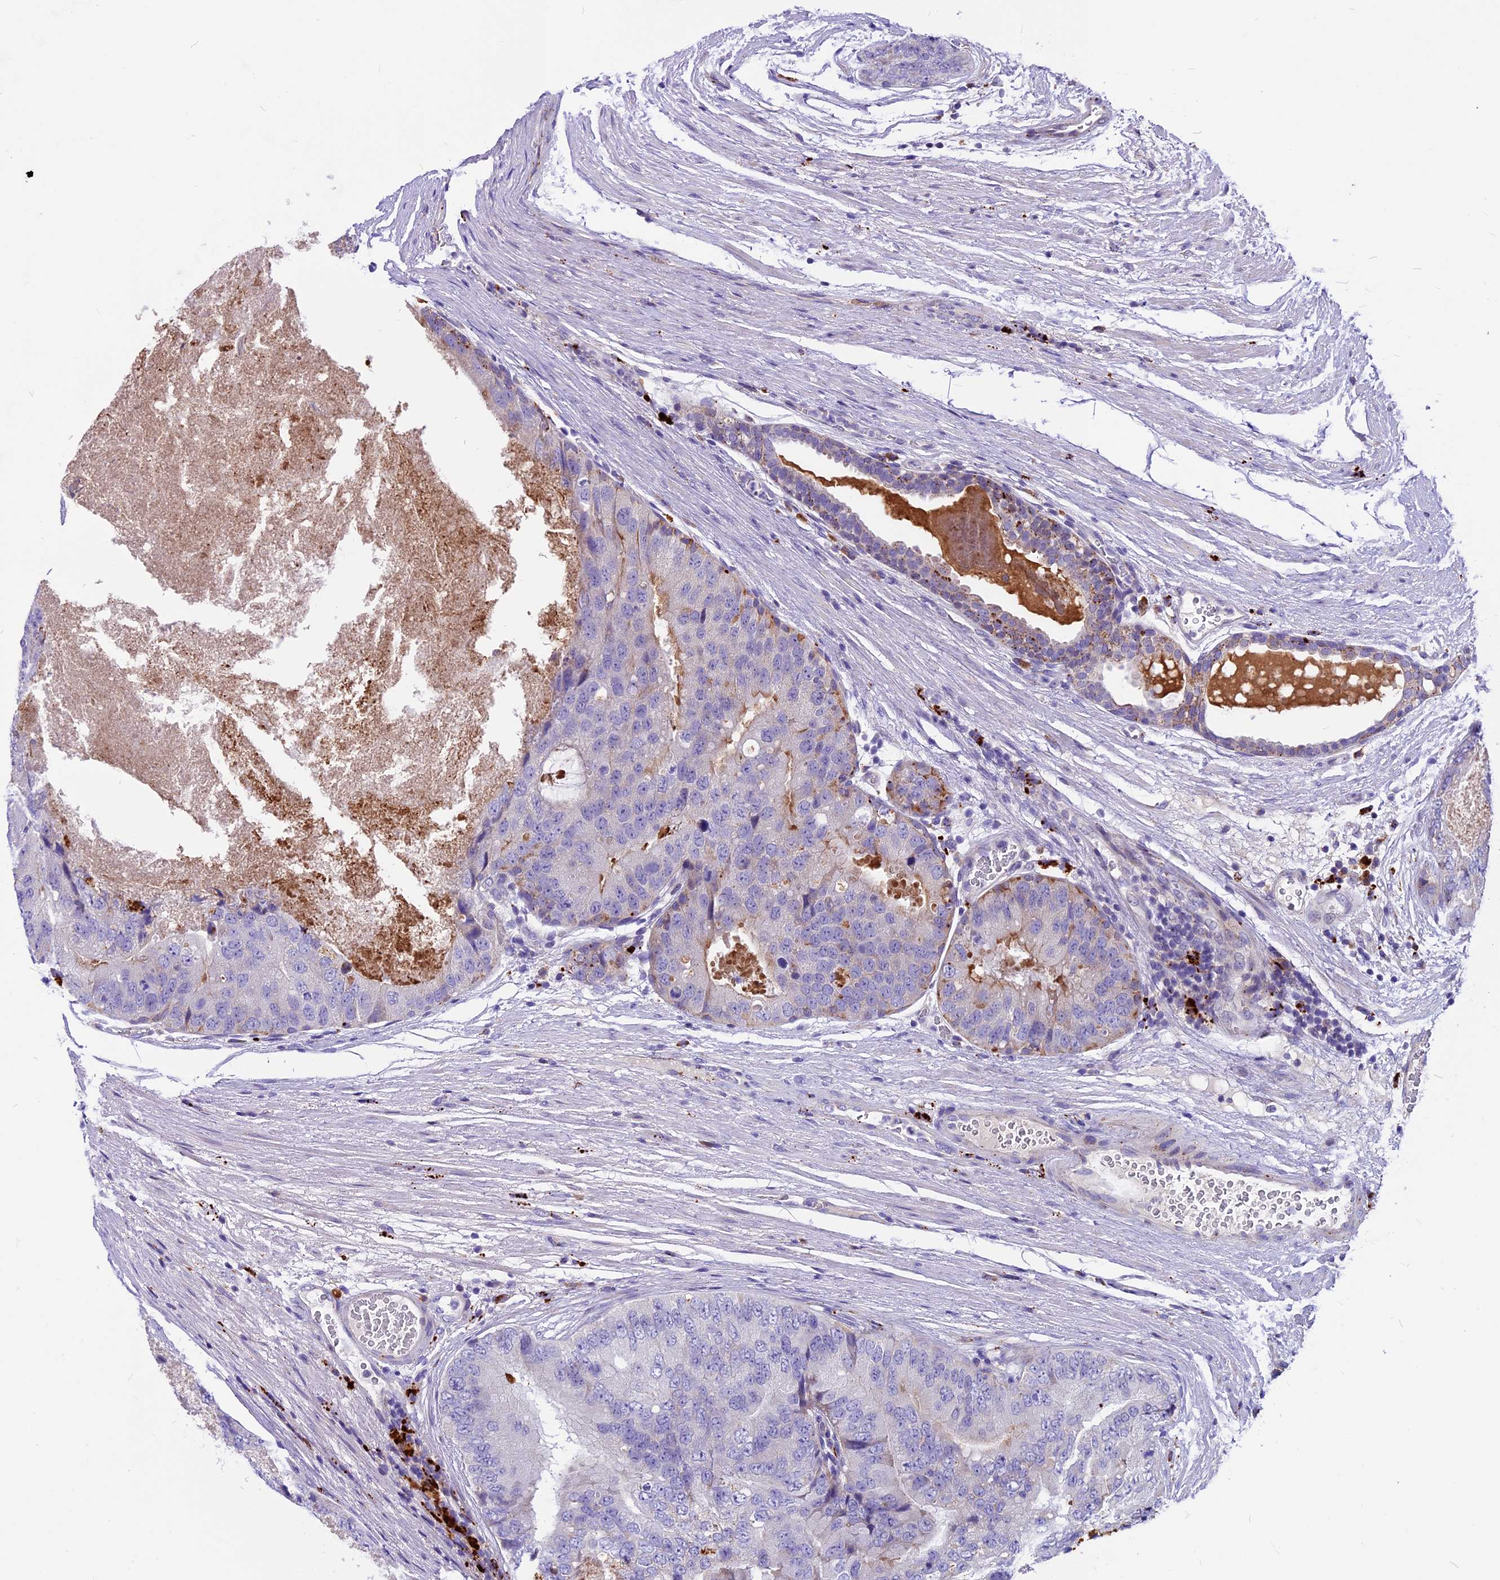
{"staining": {"intensity": "negative", "quantity": "none", "location": "none"}, "tissue": "prostate cancer", "cell_type": "Tumor cells", "image_type": "cancer", "snomed": [{"axis": "morphology", "description": "Adenocarcinoma, High grade"}, {"axis": "topography", "description": "Prostate"}], "caption": "Immunohistochemical staining of human prostate cancer demonstrates no significant expression in tumor cells.", "gene": "THRSP", "patient": {"sex": "male", "age": 70}}